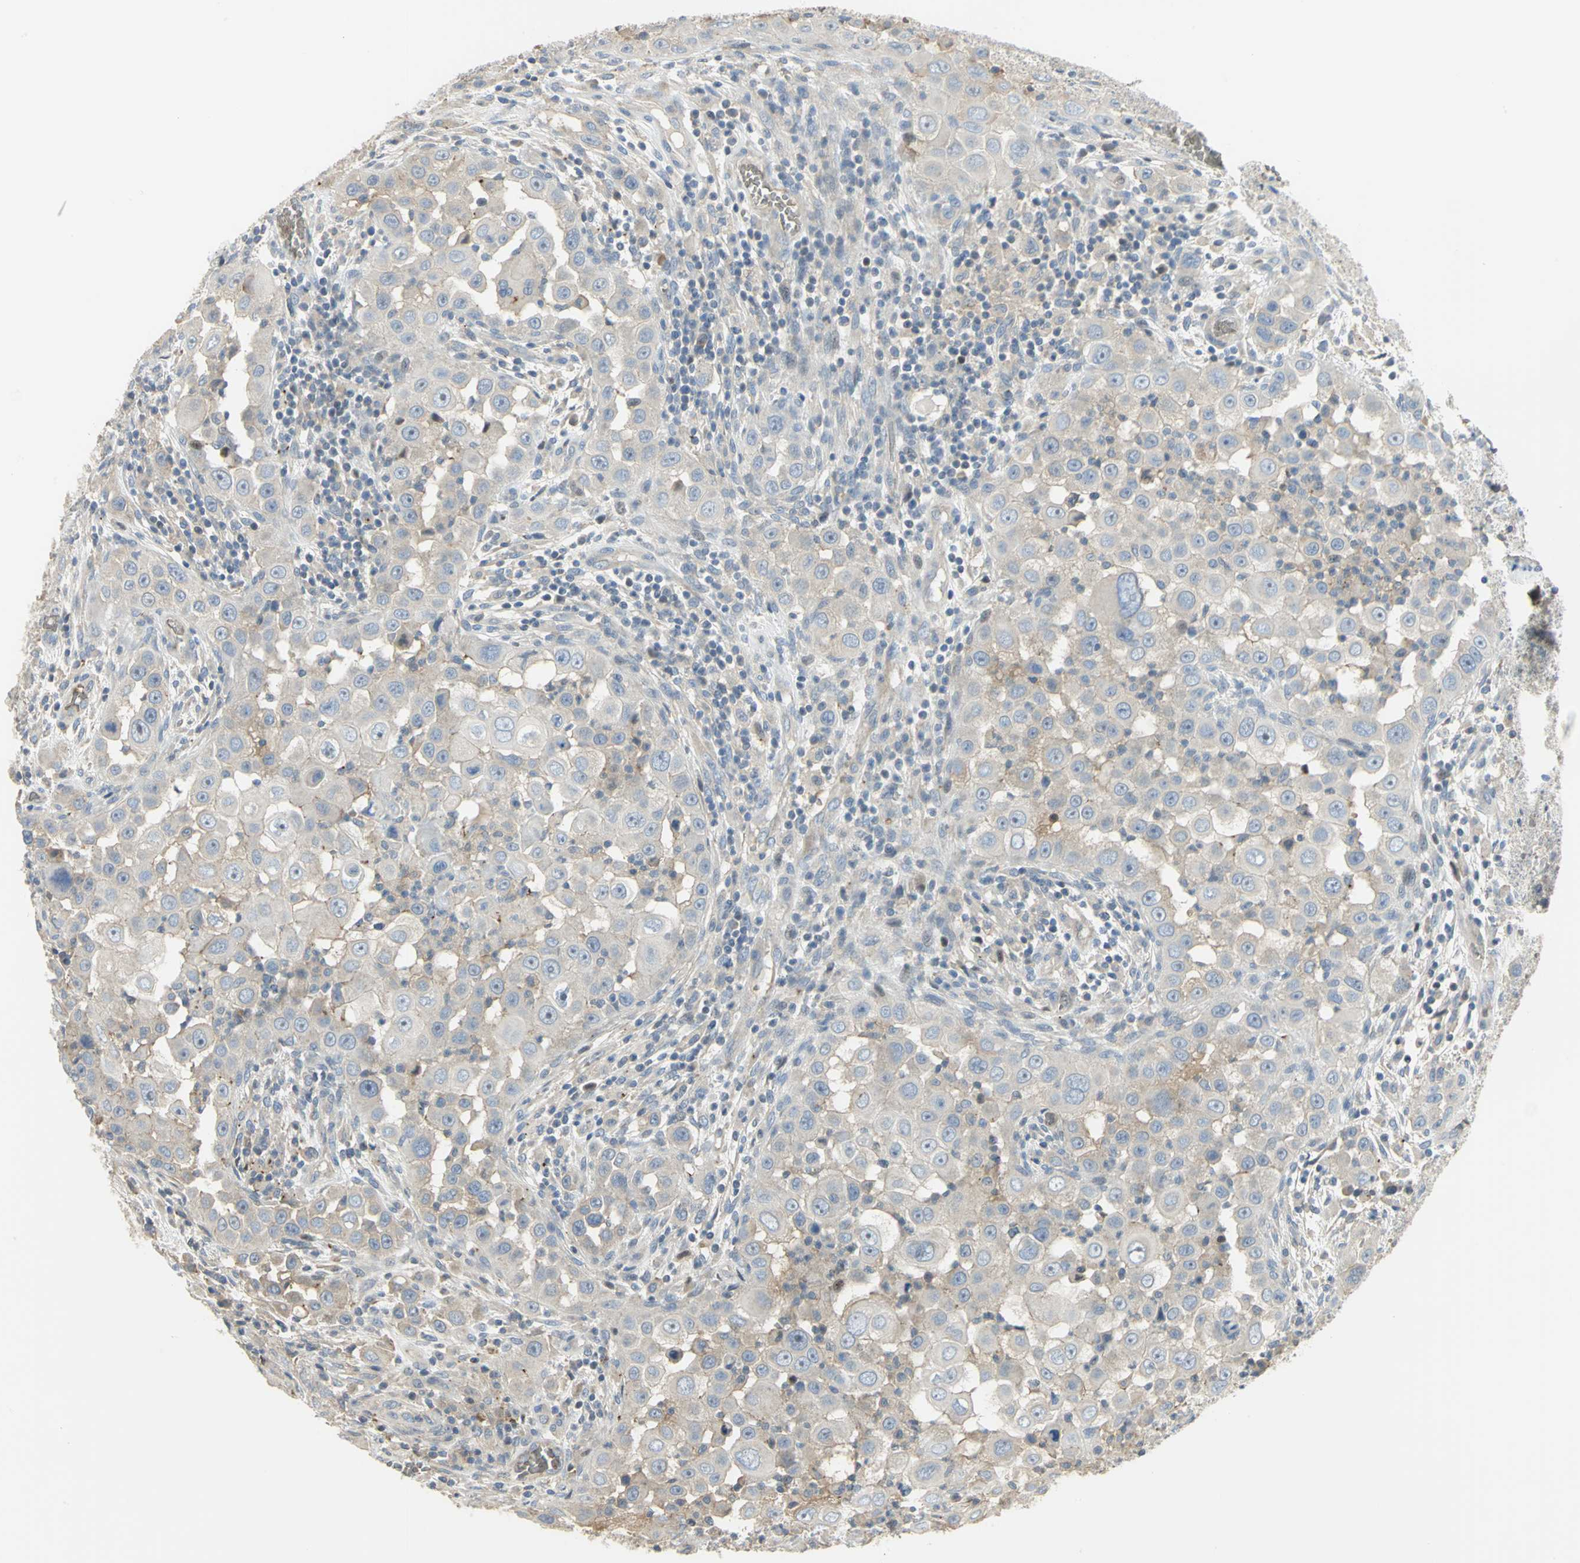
{"staining": {"intensity": "negative", "quantity": "none", "location": "none"}, "tissue": "head and neck cancer", "cell_type": "Tumor cells", "image_type": "cancer", "snomed": [{"axis": "morphology", "description": "Carcinoma, NOS"}, {"axis": "topography", "description": "Head-Neck"}], "caption": "The micrograph displays no staining of tumor cells in carcinoma (head and neck). (Stains: DAB IHC with hematoxylin counter stain, Microscopy: brightfield microscopy at high magnification).", "gene": "ANK1", "patient": {"sex": "male", "age": 87}}